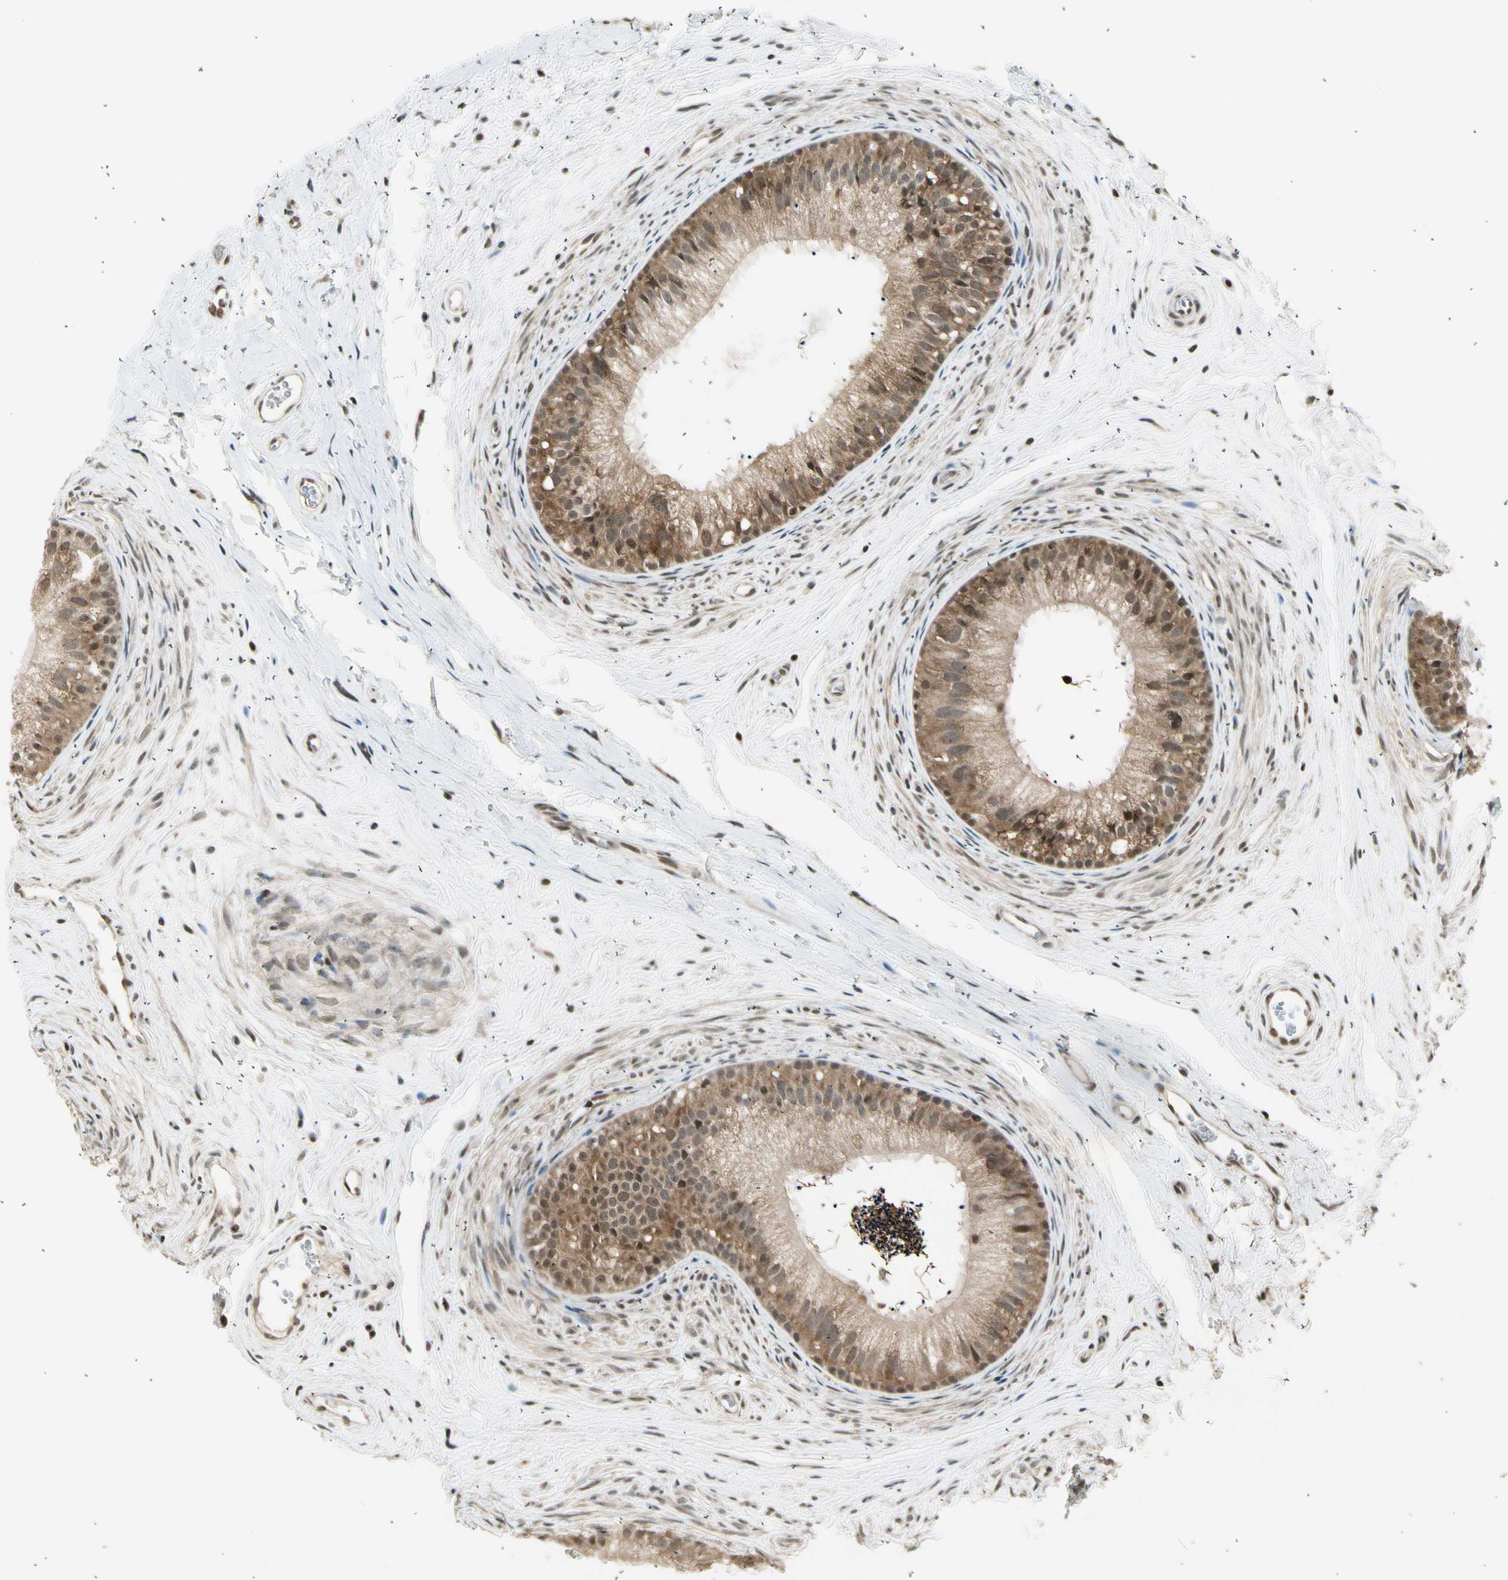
{"staining": {"intensity": "moderate", "quantity": ">75%", "location": "cytoplasmic/membranous,nuclear"}, "tissue": "epididymis", "cell_type": "Glandular cells", "image_type": "normal", "snomed": [{"axis": "morphology", "description": "Normal tissue, NOS"}, {"axis": "topography", "description": "Epididymis"}], "caption": "Immunohistochemical staining of unremarkable human epididymis reveals >75% levels of moderate cytoplasmic/membranous,nuclear protein positivity in approximately >75% of glandular cells.", "gene": "SMN2", "patient": {"sex": "male", "age": 56}}